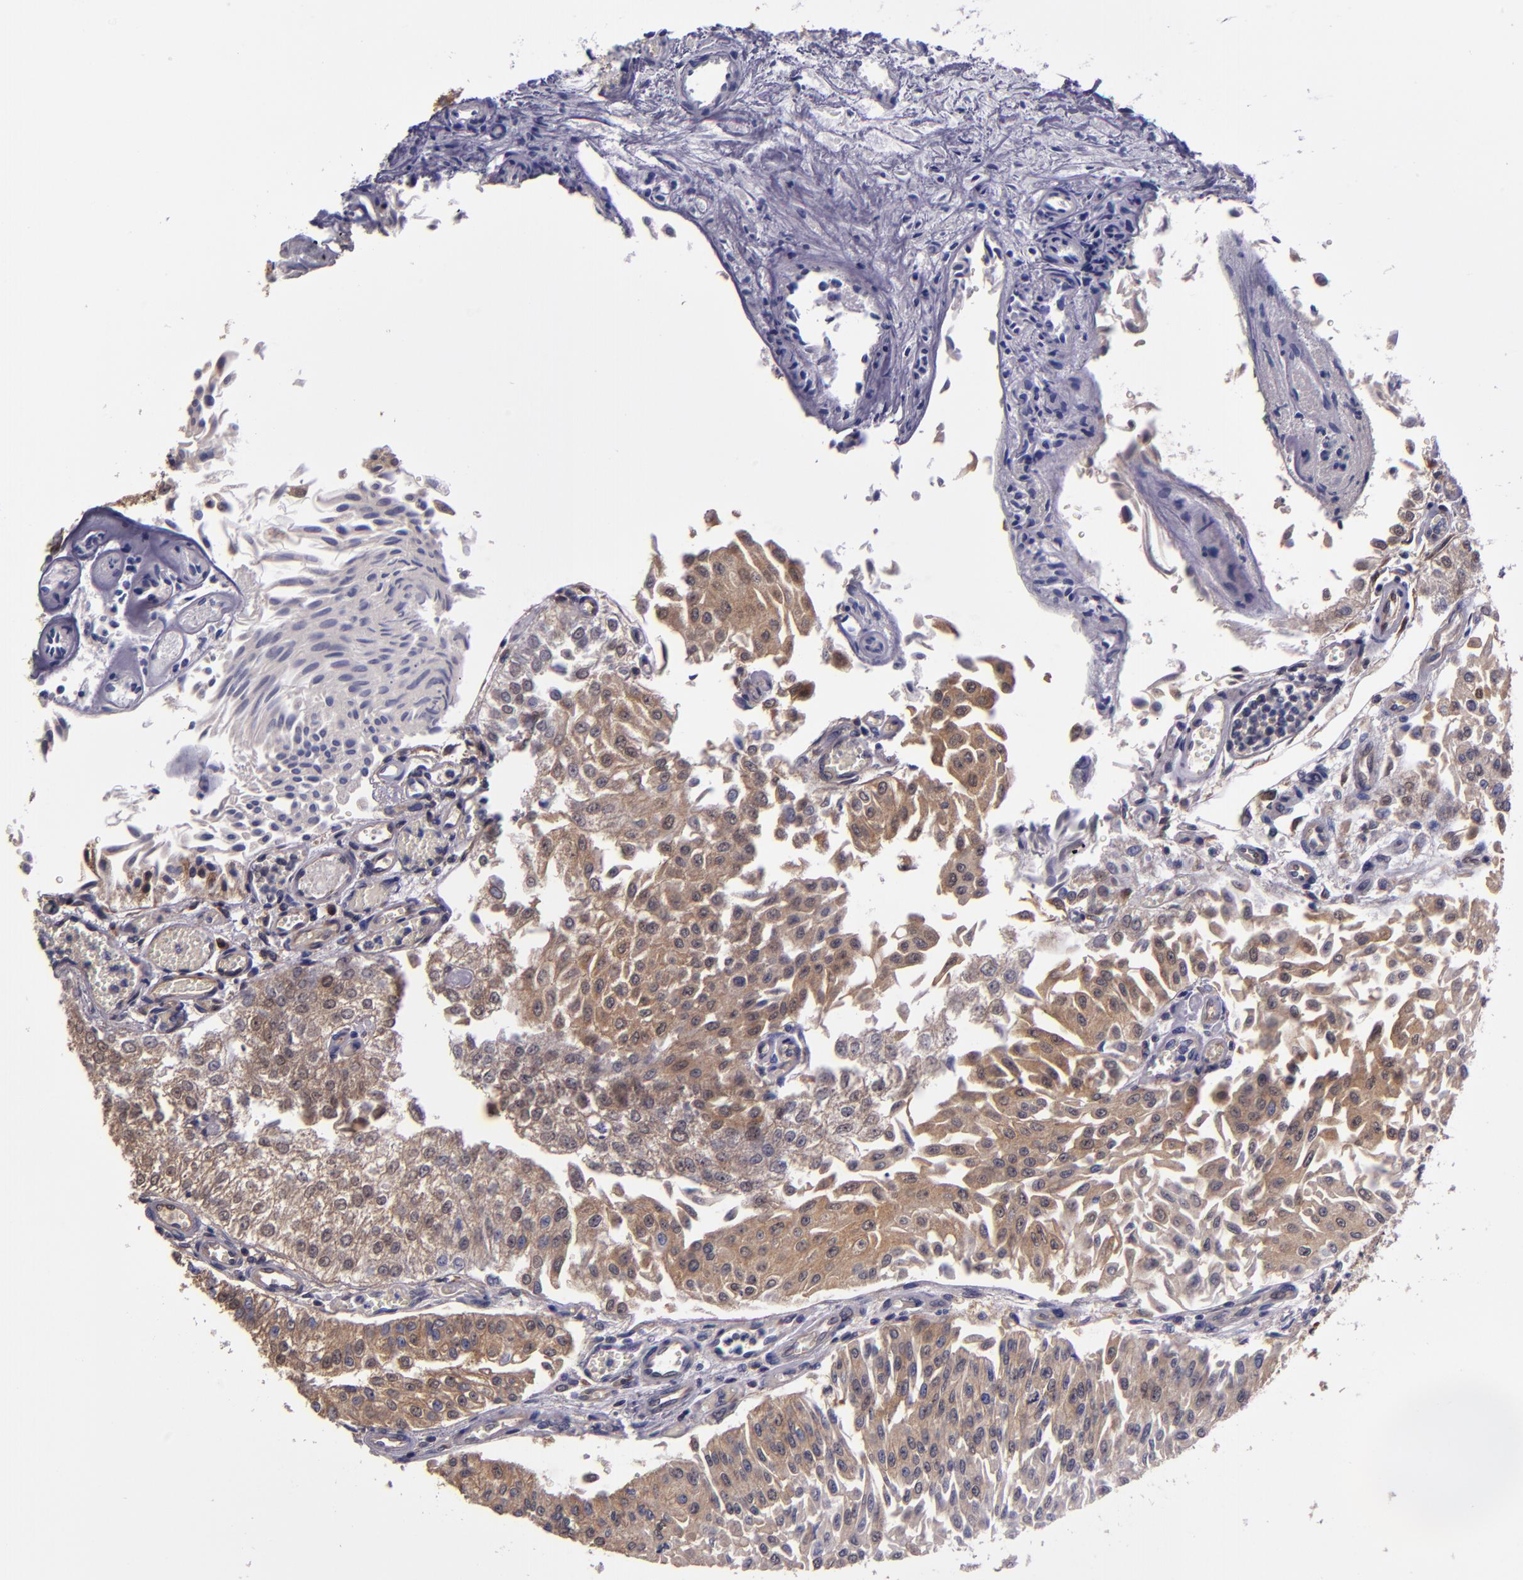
{"staining": {"intensity": "weak", "quantity": ">75%", "location": "cytoplasmic/membranous"}, "tissue": "urothelial cancer", "cell_type": "Tumor cells", "image_type": "cancer", "snomed": [{"axis": "morphology", "description": "Urothelial carcinoma, Low grade"}, {"axis": "topography", "description": "Urinary bladder"}], "caption": "The photomicrograph demonstrates staining of urothelial cancer, revealing weak cytoplasmic/membranous protein staining (brown color) within tumor cells.", "gene": "CARS1", "patient": {"sex": "male", "age": 86}}